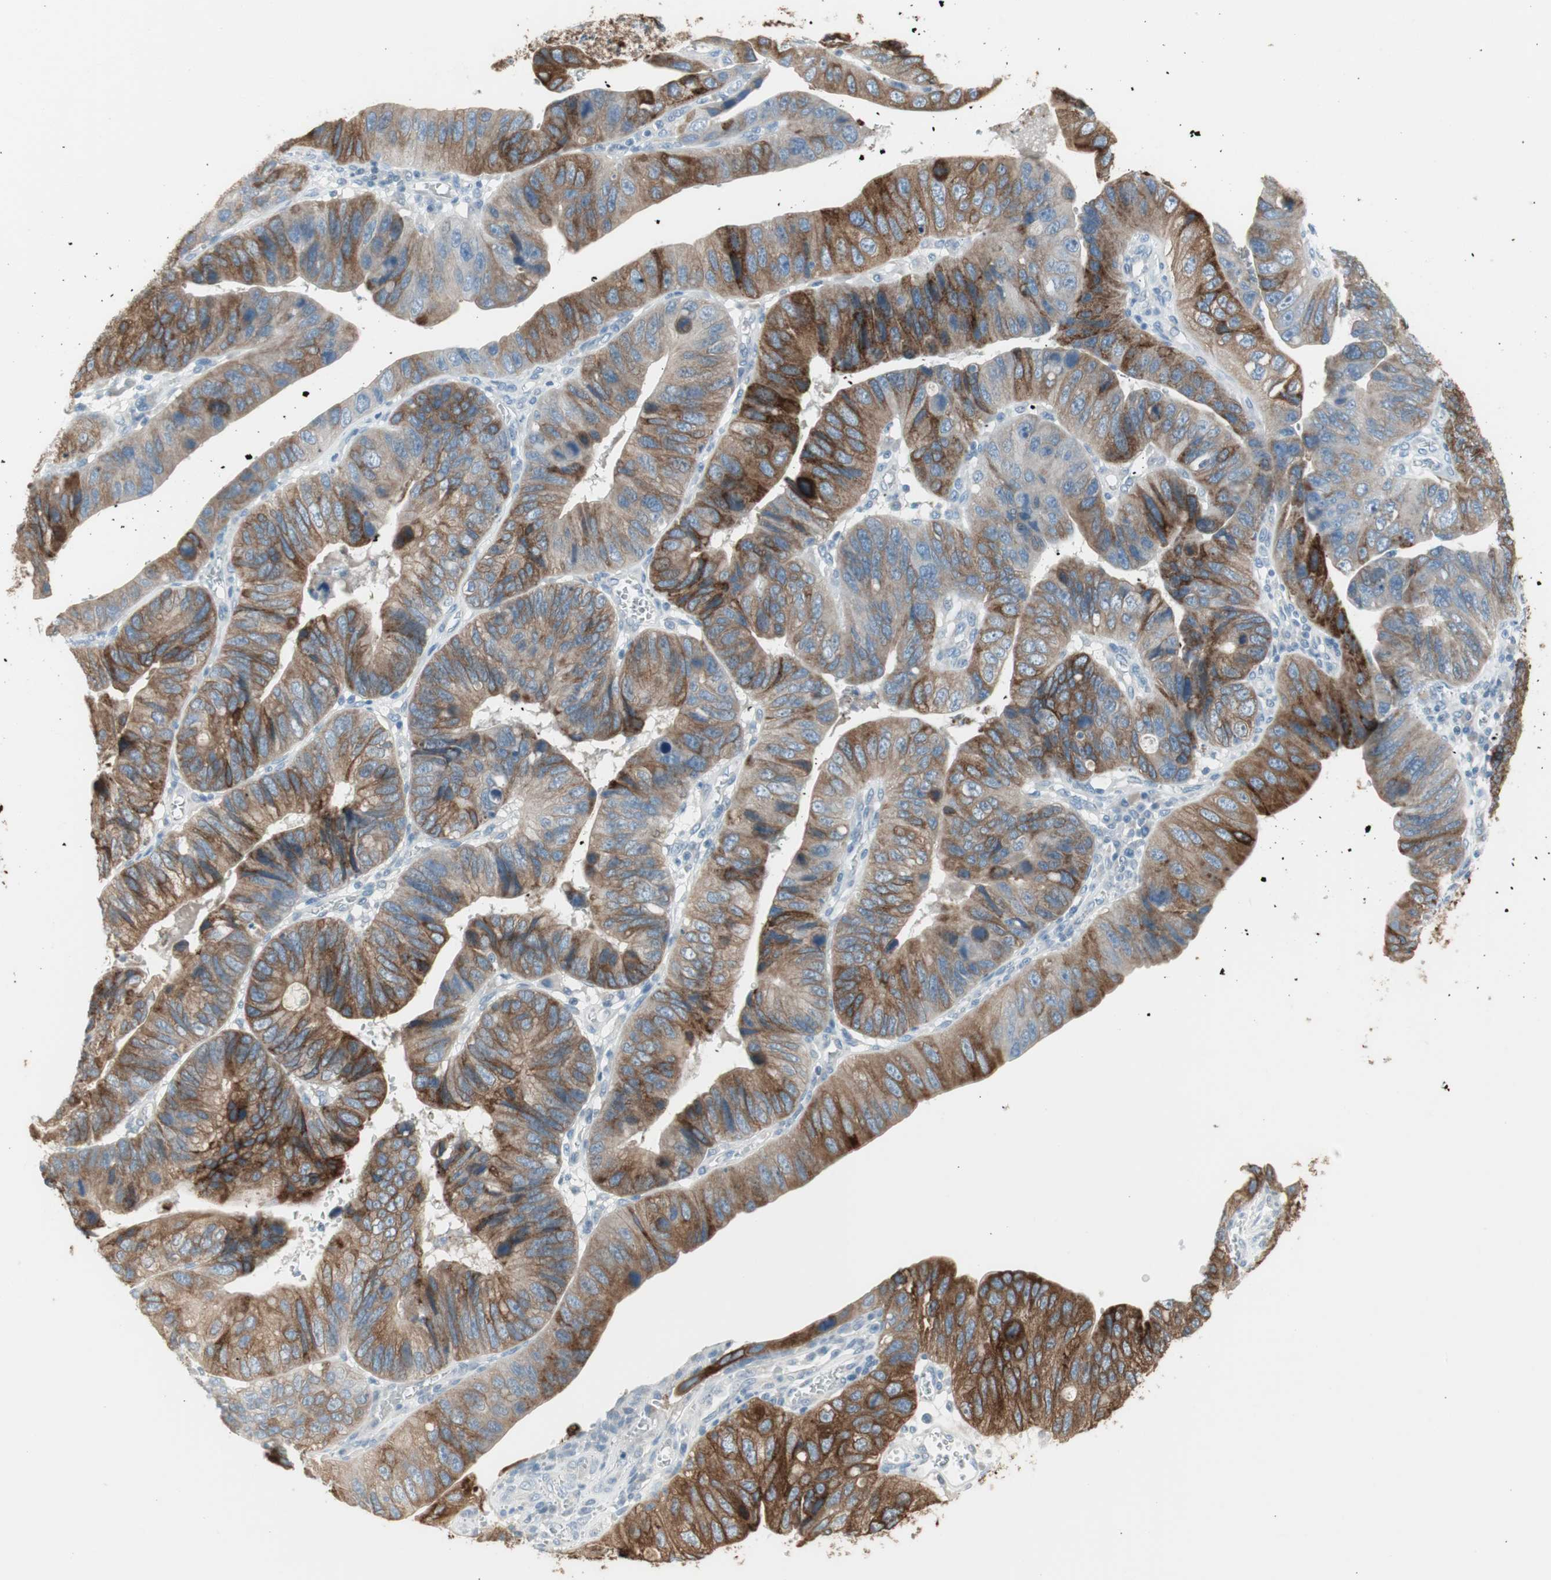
{"staining": {"intensity": "strong", "quantity": ">75%", "location": "cytoplasmic/membranous"}, "tissue": "stomach cancer", "cell_type": "Tumor cells", "image_type": "cancer", "snomed": [{"axis": "morphology", "description": "Adenocarcinoma, NOS"}, {"axis": "topography", "description": "Stomach"}], "caption": "The immunohistochemical stain highlights strong cytoplasmic/membranous expression in tumor cells of stomach cancer tissue.", "gene": "AGR2", "patient": {"sex": "male", "age": 59}}